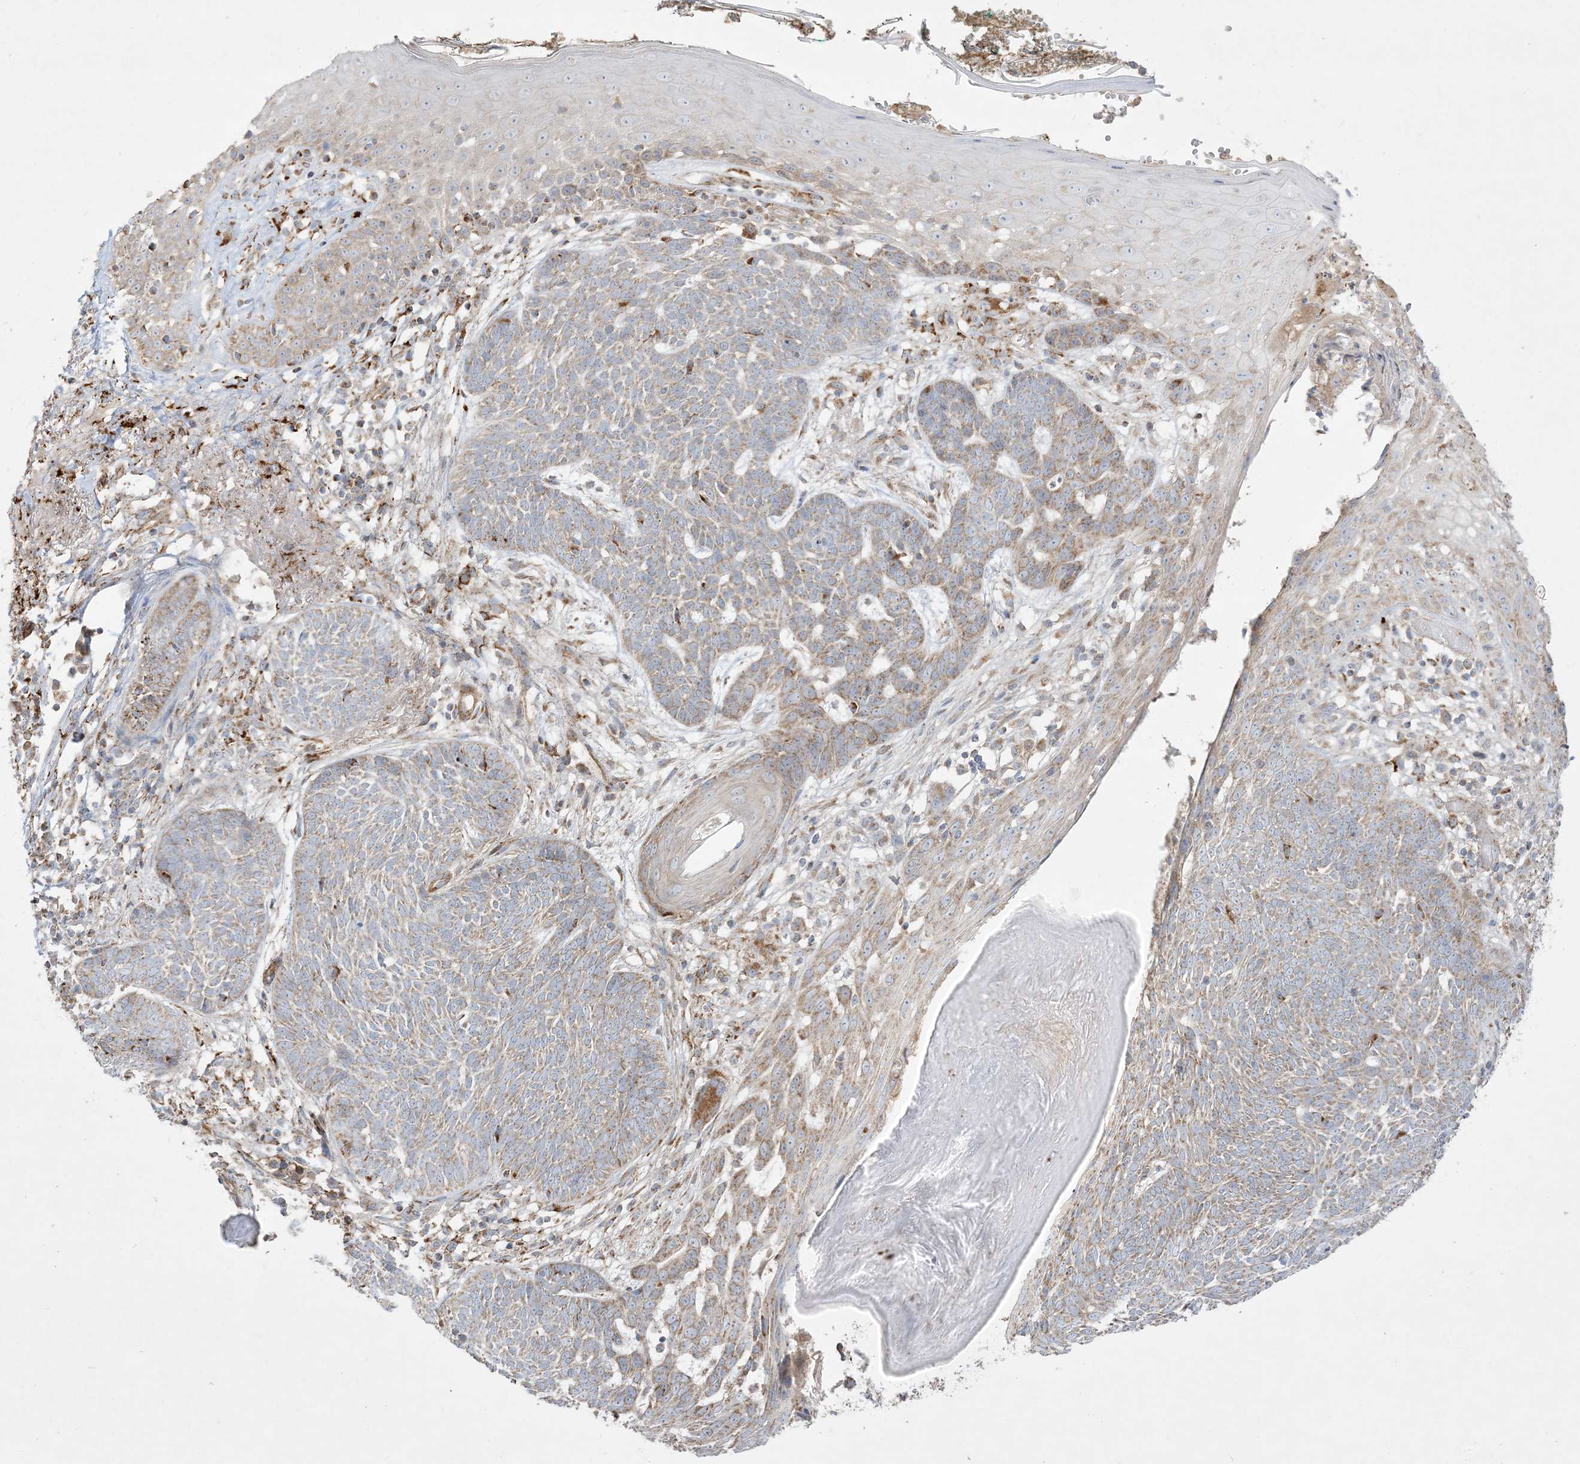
{"staining": {"intensity": "moderate", "quantity": ">75%", "location": "cytoplasmic/membranous"}, "tissue": "skin cancer", "cell_type": "Tumor cells", "image_type": "cancer", "snomed": [{"axis": "morphology", "description": "Normal tissue, NOS"}, {"axis": "morphology", "description": "Basal cell carcinoma"}, {"axis": "topography", "description": "Skin"}], "caption": "Tumor cells exhibit moderate cytoplasmic/membranous expression in about >75% of cells in skin basal cell carcinoma. (DAB IHC, brown staining for protein, blue staining for nuclei).", "gene": "NDUFAF3", "patient": {"sex": "male", "age": 64}}